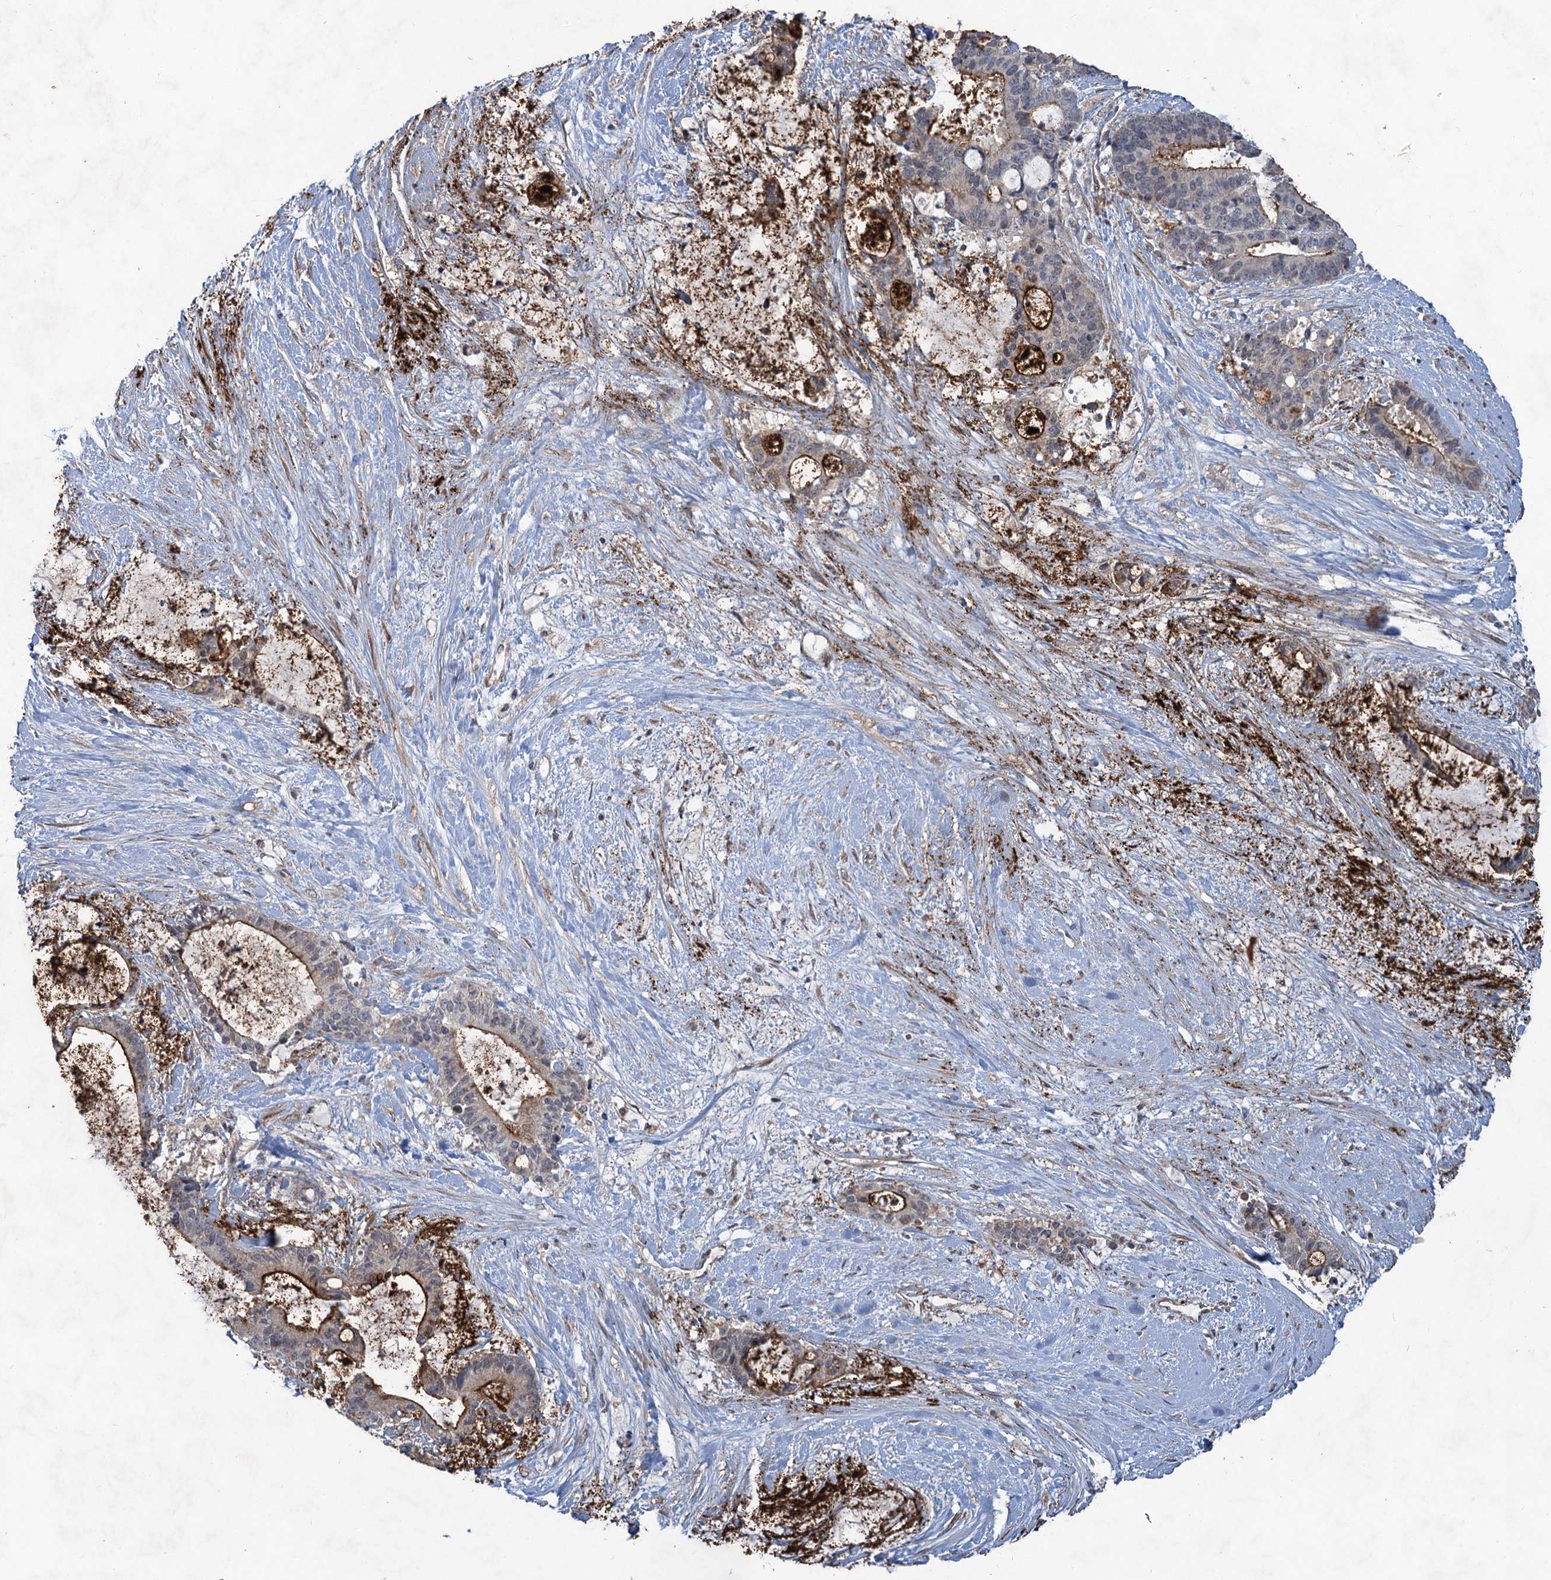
{"staining": {"intensity": "moderate", "quantity": "<25%", "location": "cytoplasmic/membranous"}, "tissue": "liver cancer", "cell_type": "Tumor cells", "image_type": "cancer", "snomed": [{"axis": "morphology", "description": "Normal tissue, NOS"}, {"axis": "morphology", "description": "Cholangiocarcinoma"}, {"axis": "topography", "description": "Liver"}, {"axis": "topography", "description": "Peripheral nerve tissue"}], "caption": "Immunohistochemical staining of liver cancer displays low levels of moderate cytoplasmic/membranous protein staining in approximately <25% of tumor cells.", "gene": "NUDT22", "patient": {"sex": "female", "age": 73}}